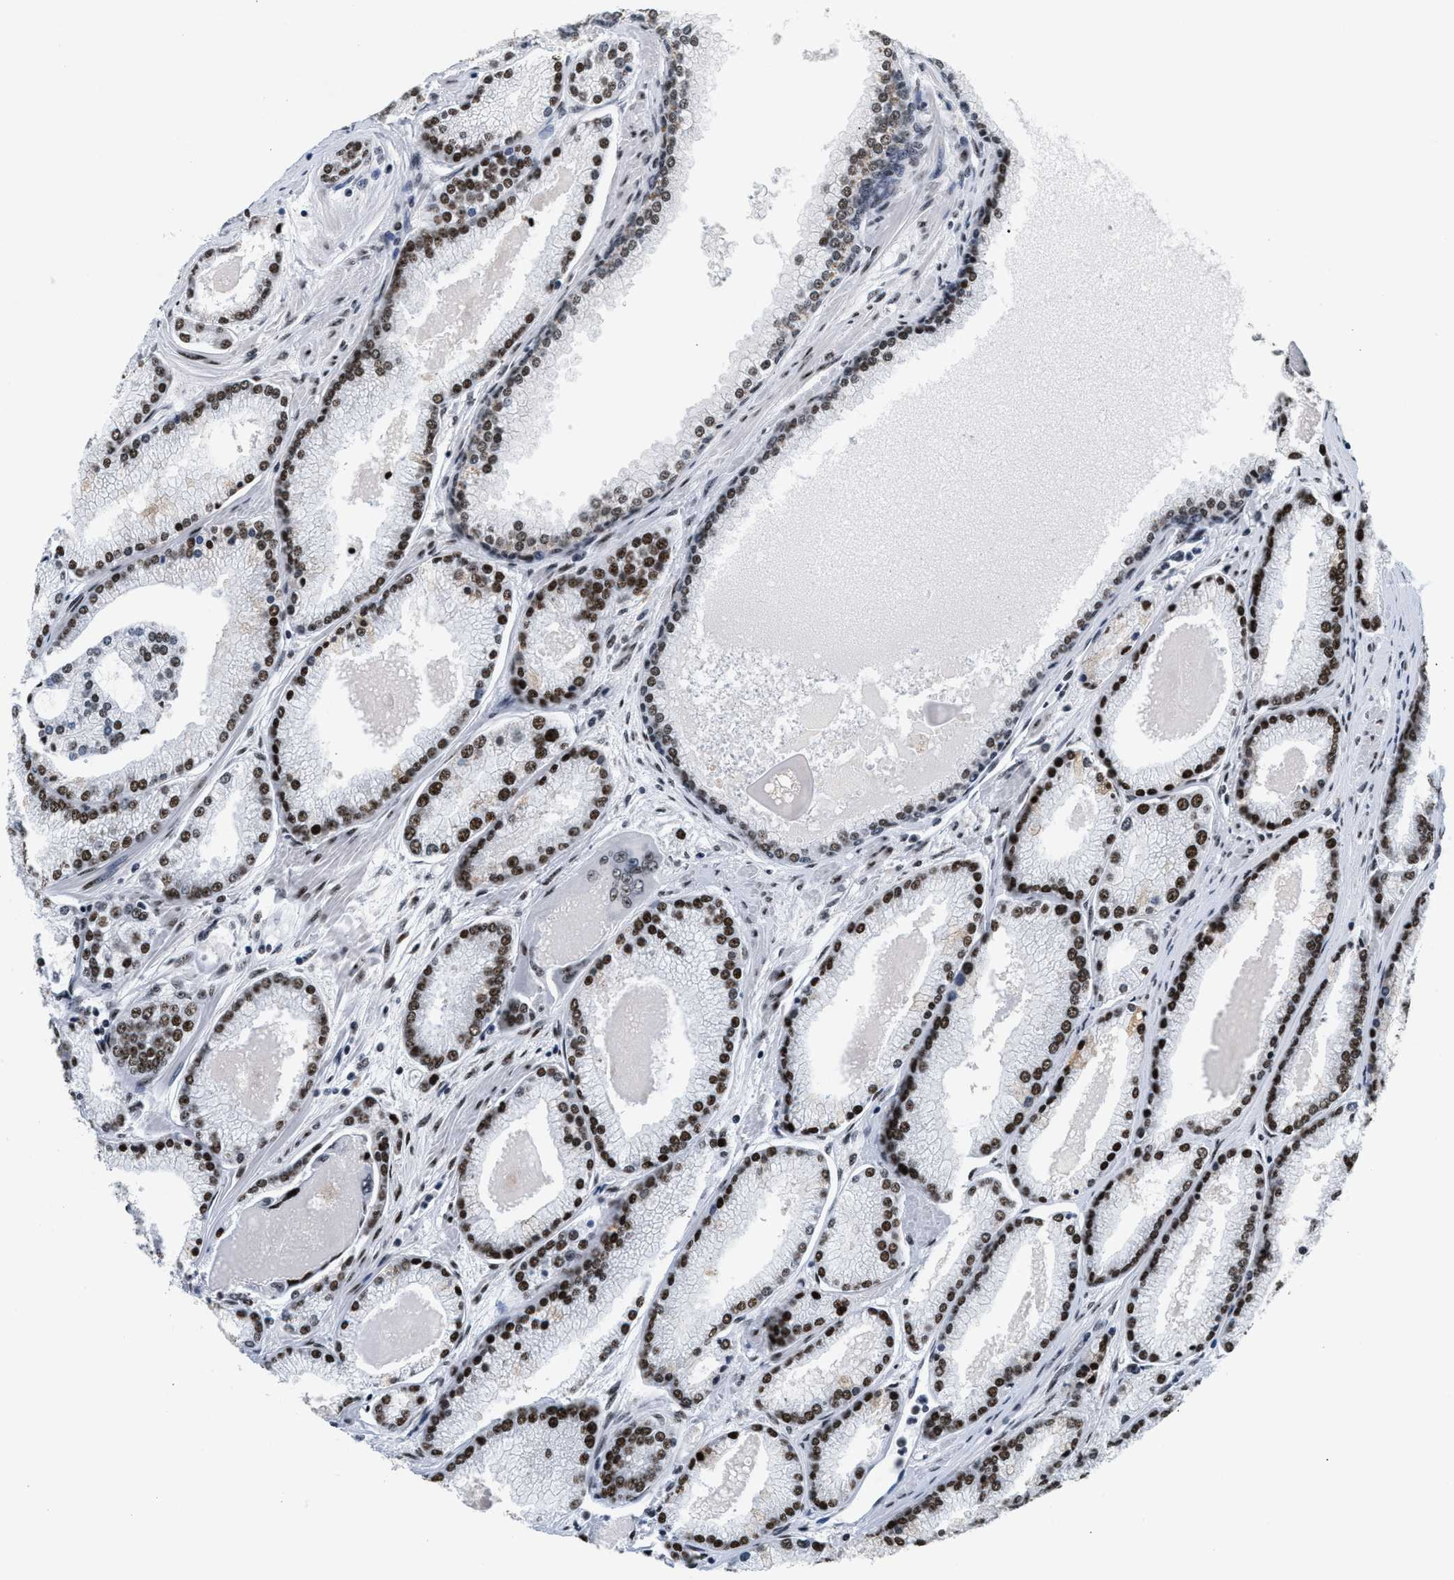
{"staining": {"intensity": "strong", "quantity": ">75%", "location": "nuclear"}, "tissue": "prostate cancer", "cell_type": "Tumor cells", "image_type": "cancer", "snomed": [{"axis": "morphology", "description": "Adenocarcinoma, High grade"}, {"axis": "topography", "description": "Prostate"}], "caption": "Tumor cells demonstrate high levels of strong nuclear expression in about >75% of cells in prostate cancer.", "gene": "RAD50", "patient": {"sex": "male", "age": 61}}